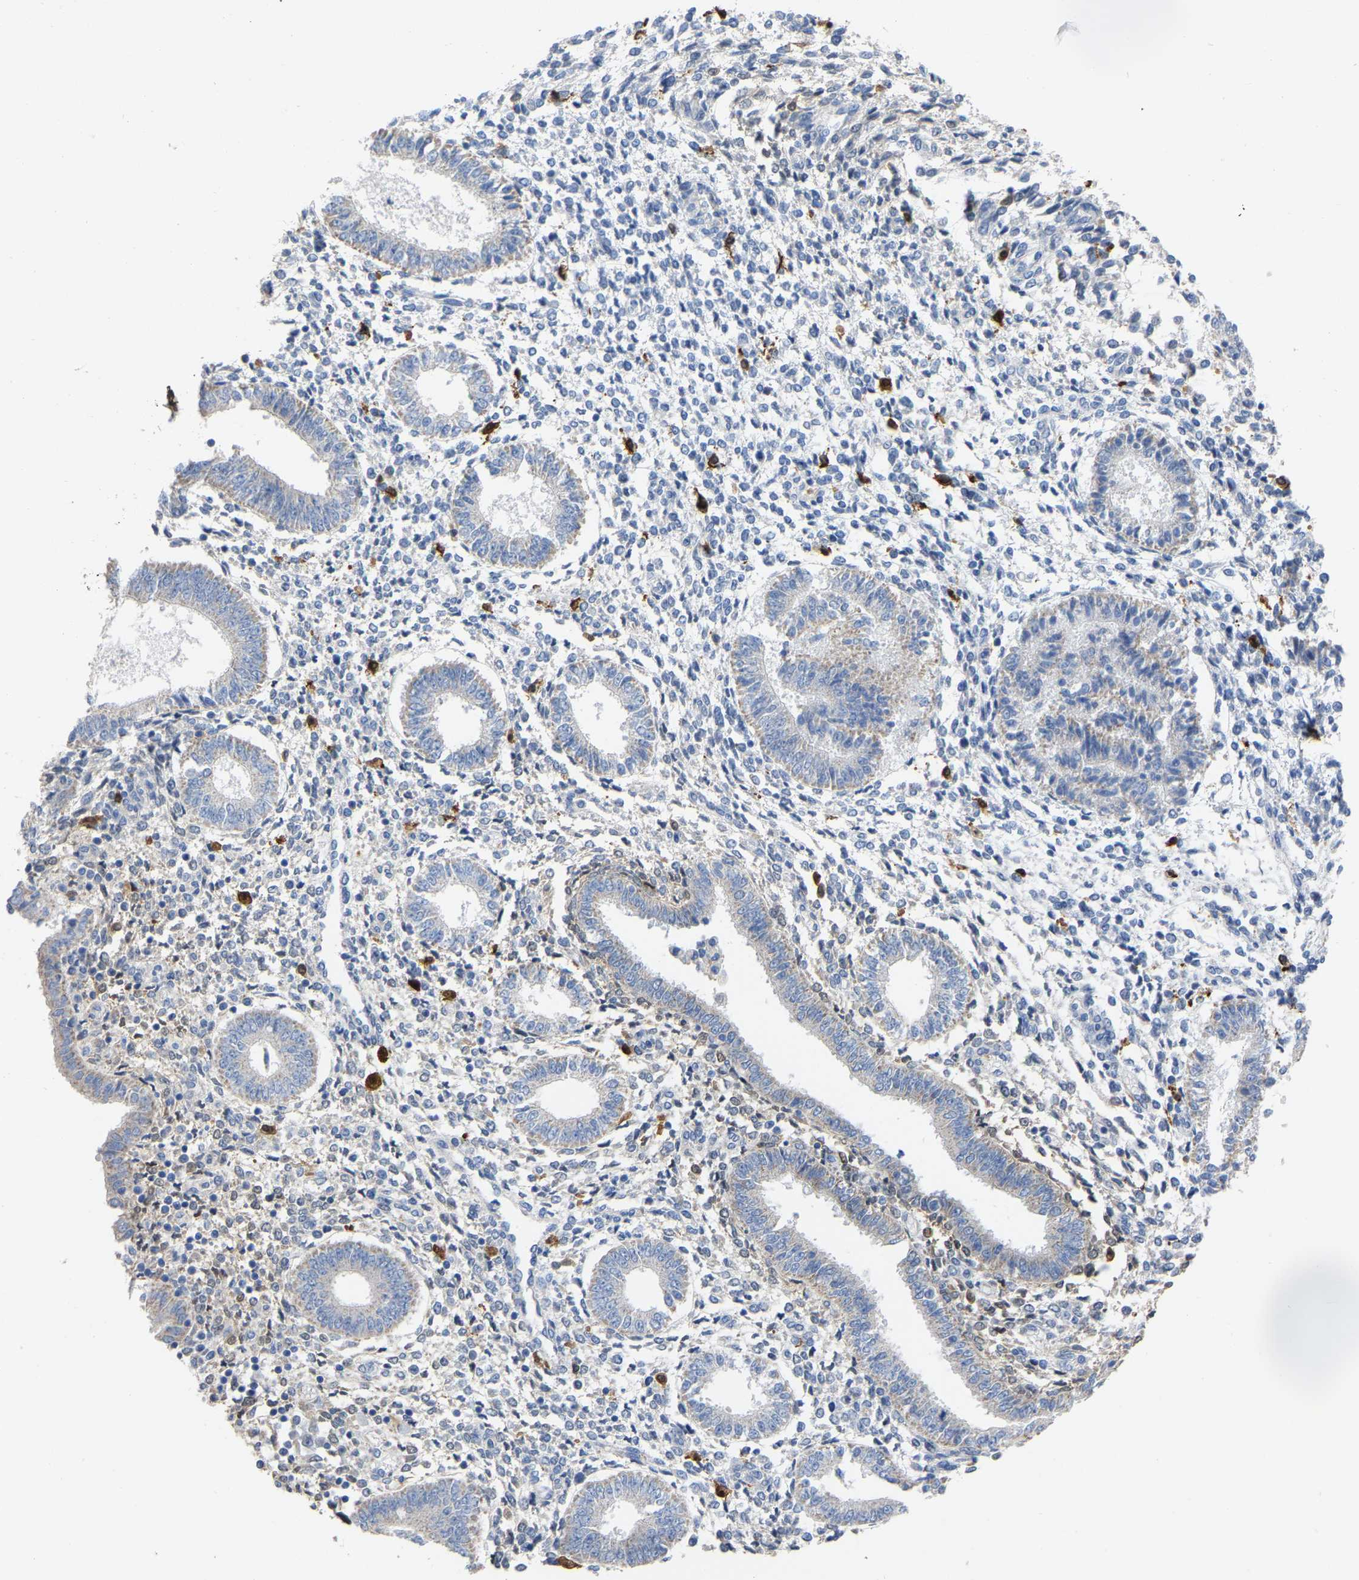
{"staining": {"intensity": "negative", "quantity": "none", "location": "none"}, "tissue": "endometrium", "cell_type": "Cells in endometrial stroma", "image_type": "normal", "snomed": [{"axis": "morphology", "description": "Normal tissue, NOS"}, {"axis": "topography", "description": "Endometrium"}], "caption": "This is a histopathology image of immunohistochemistry (IHC) staining of benign endometrium, which shows no expression in cells in endometrial stroma.", "gene": "ULBP2", "patient": {"sex": "female", "age": 35}}